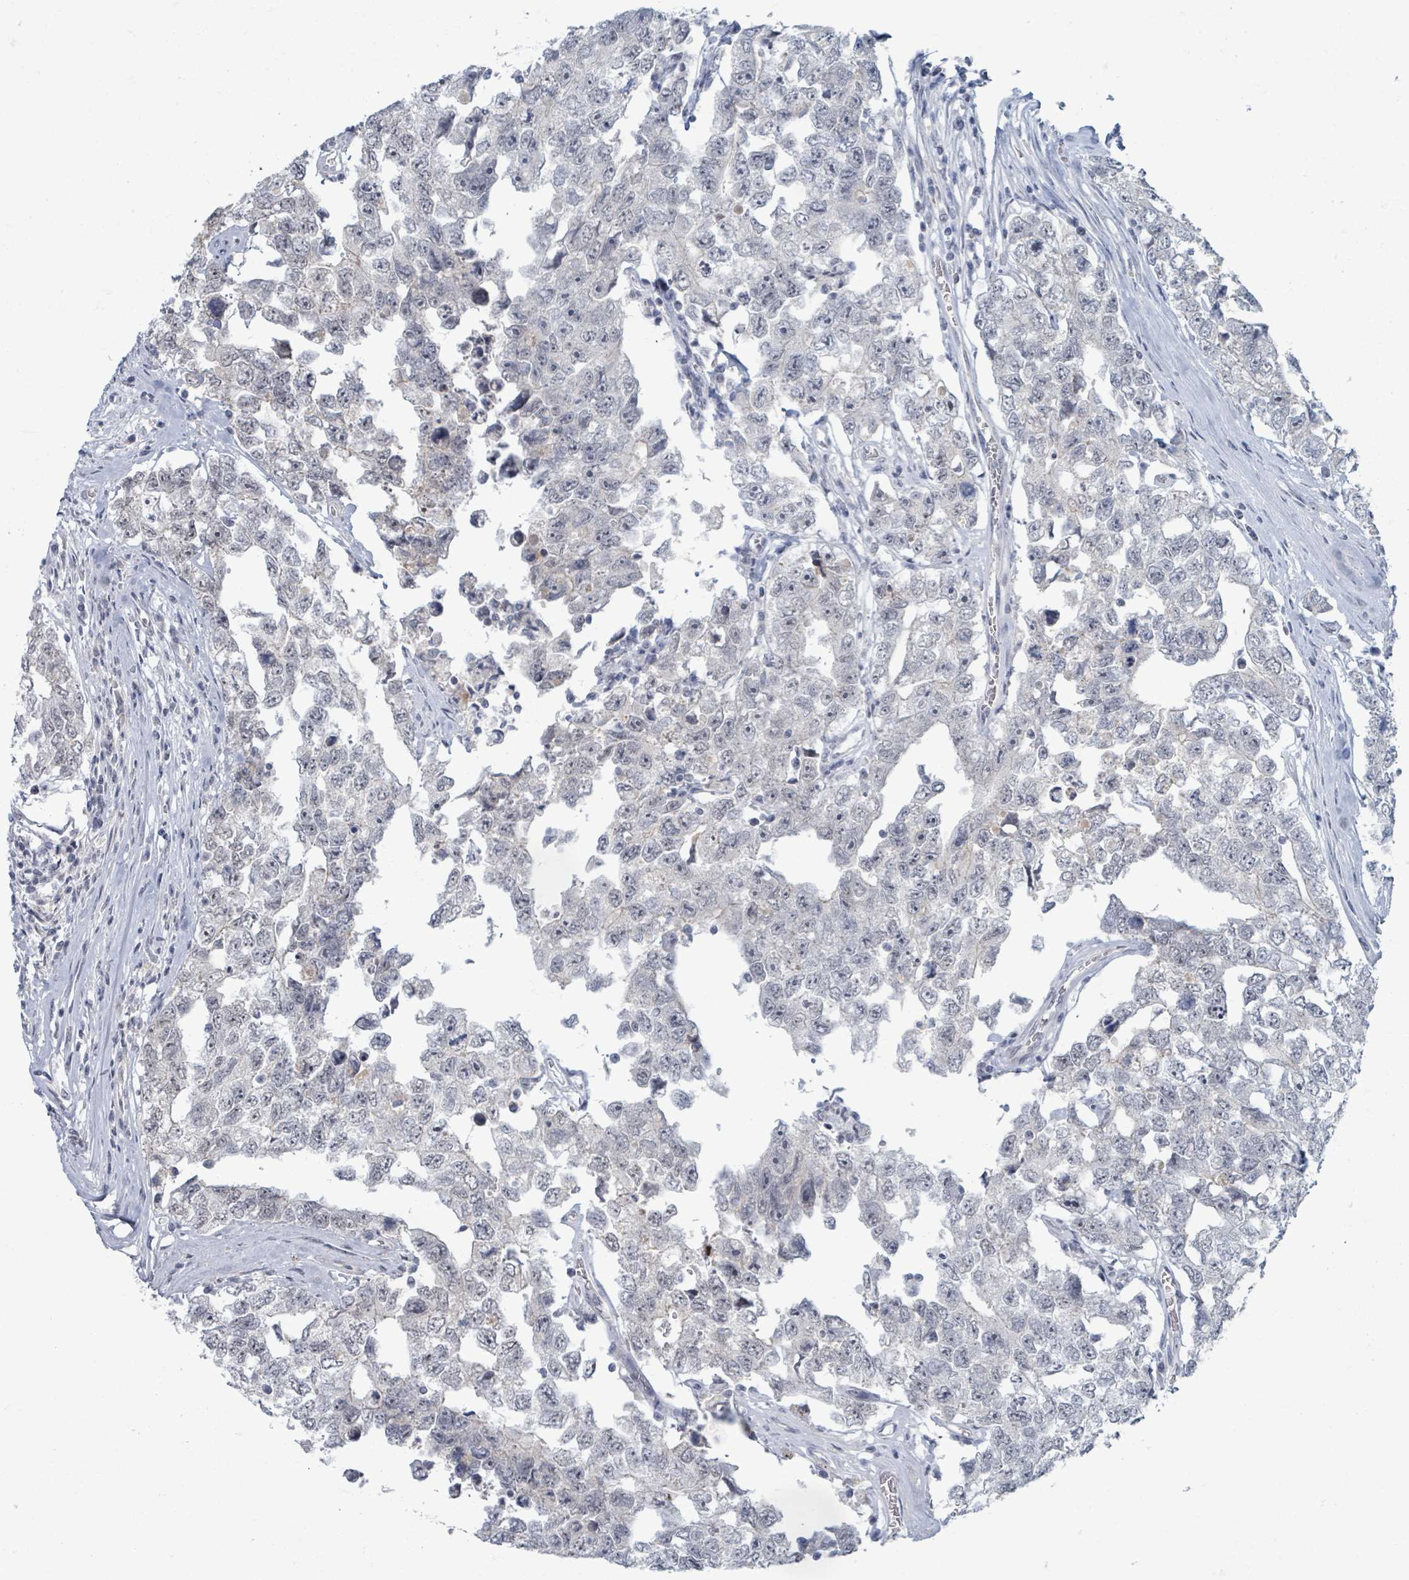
{"staining": {"intensity": "negative", "quantity": "none", "location": "none"}, "tissue": "testis cancer", "cell_type": "Tumor cells", "image_type": "cancer", "snomed": [{"axis": "morphology", "description": "Carcinoma, Embryonal, NOS"}, {"axis": "topography", "description": "Testis"}], "caption": "Immunohistochemical staining of human testis cancer demonstrates no significant positivity in tumor cells.", "gene": "WNT11", "patient": {"sex": "male", "age": 22}}